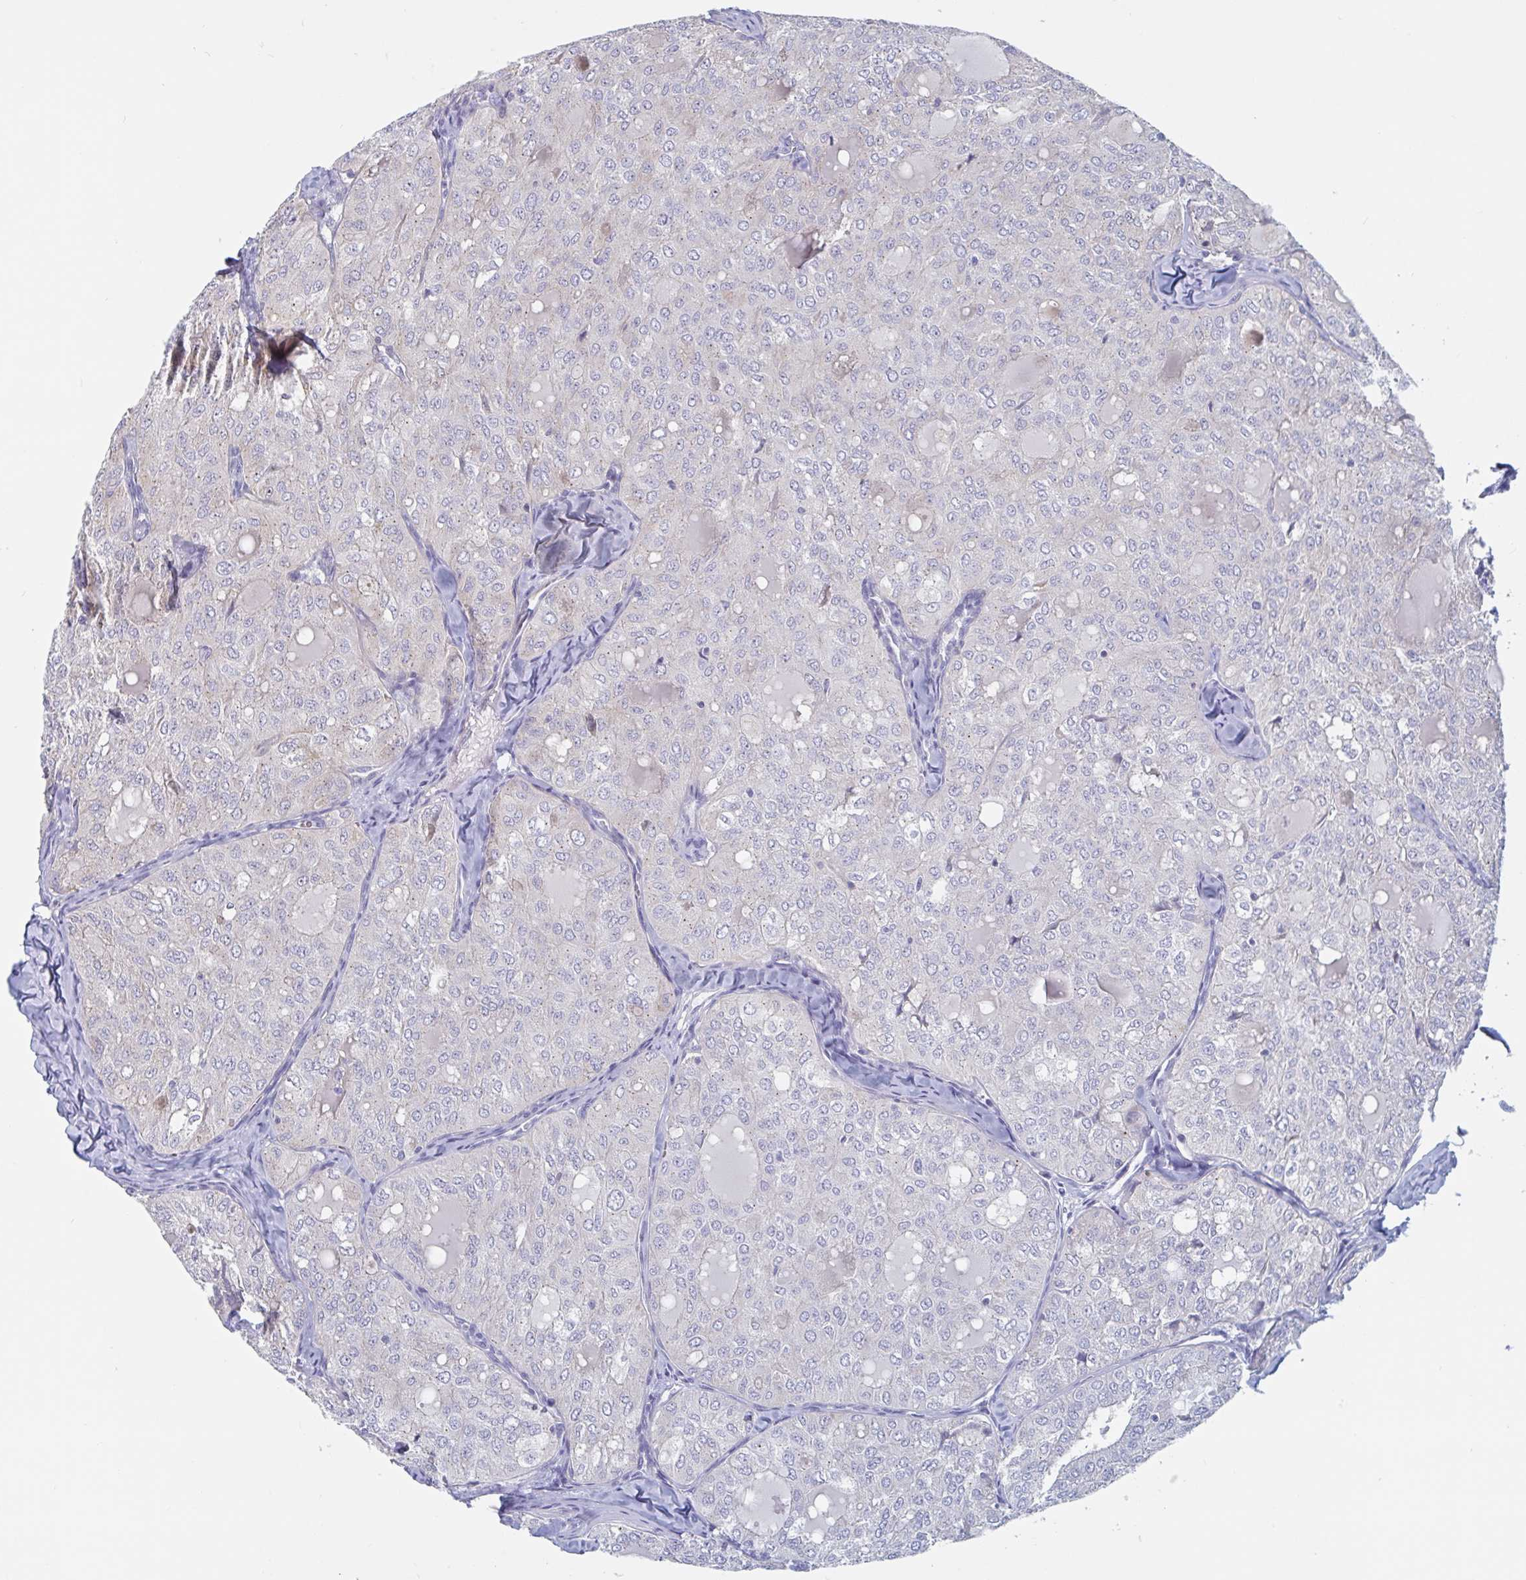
{"staining": {"intensity": "negative", "quantity": "none", "location": "none"}, "tissue": "thyroid cancer", "cell_type": "Tumor cells", "image_type": "cancer", "snomed": [{"axis": "morphology", "description": "Follicular adenoma carcinoma, NOS"}, {"axis": "topography", "description": "Thyroid gland"}], "caption": "The micrograph reveals no staining of tumor cells in thyroid cancer (follicular adenoma carcinoma).", "gene": "MRPL53", "patient": {"sex": "male", "age": 75}}